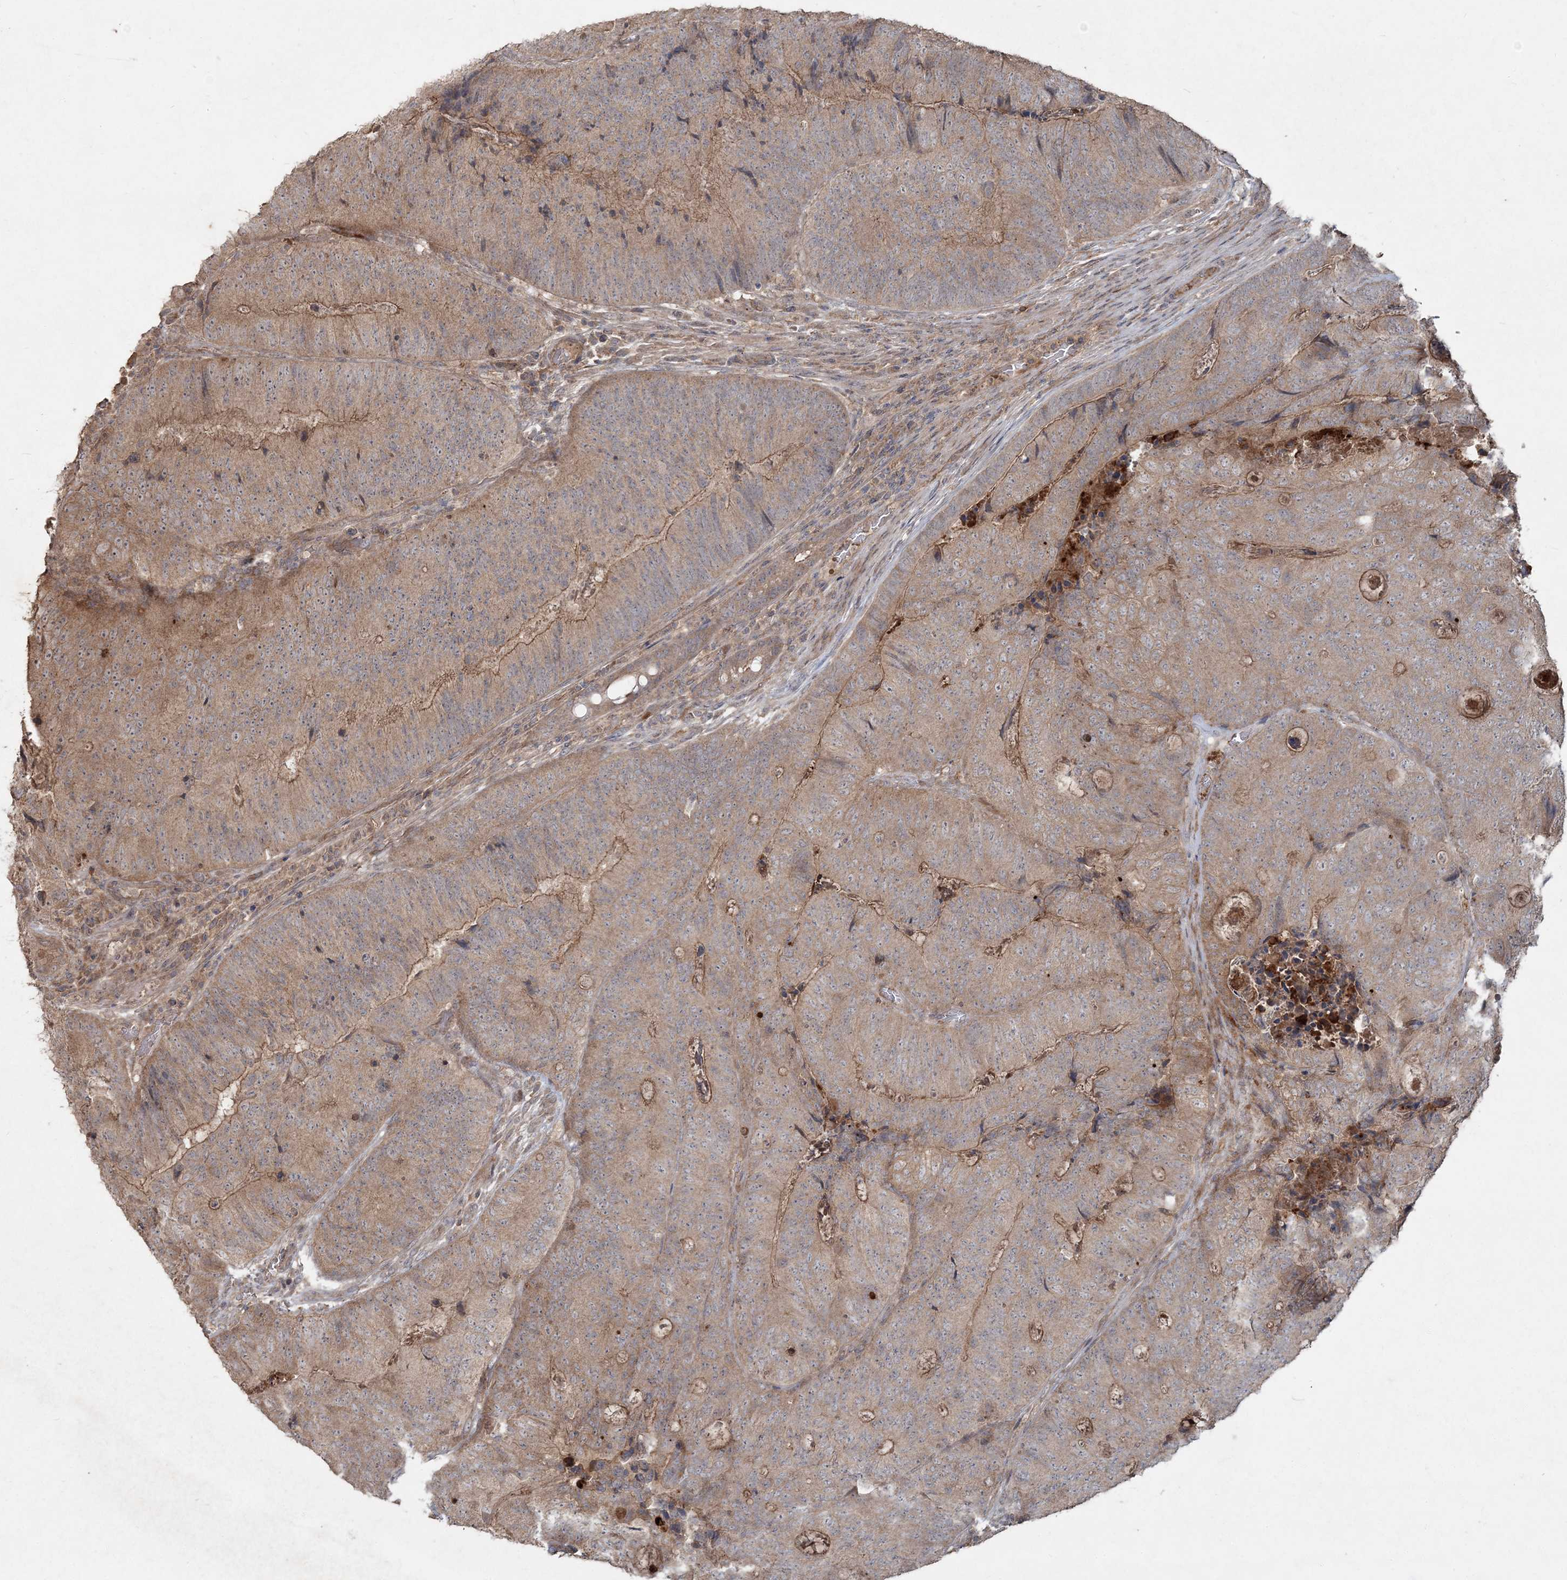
{"staining": {"intensity": "moderate", "quantity": "25%-75%", "location": "cytoplasmic/membranous"}, "tissue": "colorectal cancer", "cell_type": "Tumor cells", "image_type": "cancer", "snomed": [{"axis": "morphology", "description": "Adenocarcinoma, NOS"}, {"axis": "topography", "description": "Colon"}], "caption": "A histopathology image of human colorectal cancer stained for a protein exhibits moderate cytoplasmic/membranous brown staining in tumor cells.", "gene": "SPRY1", "patient": {"sex": "female", "age": 67}}